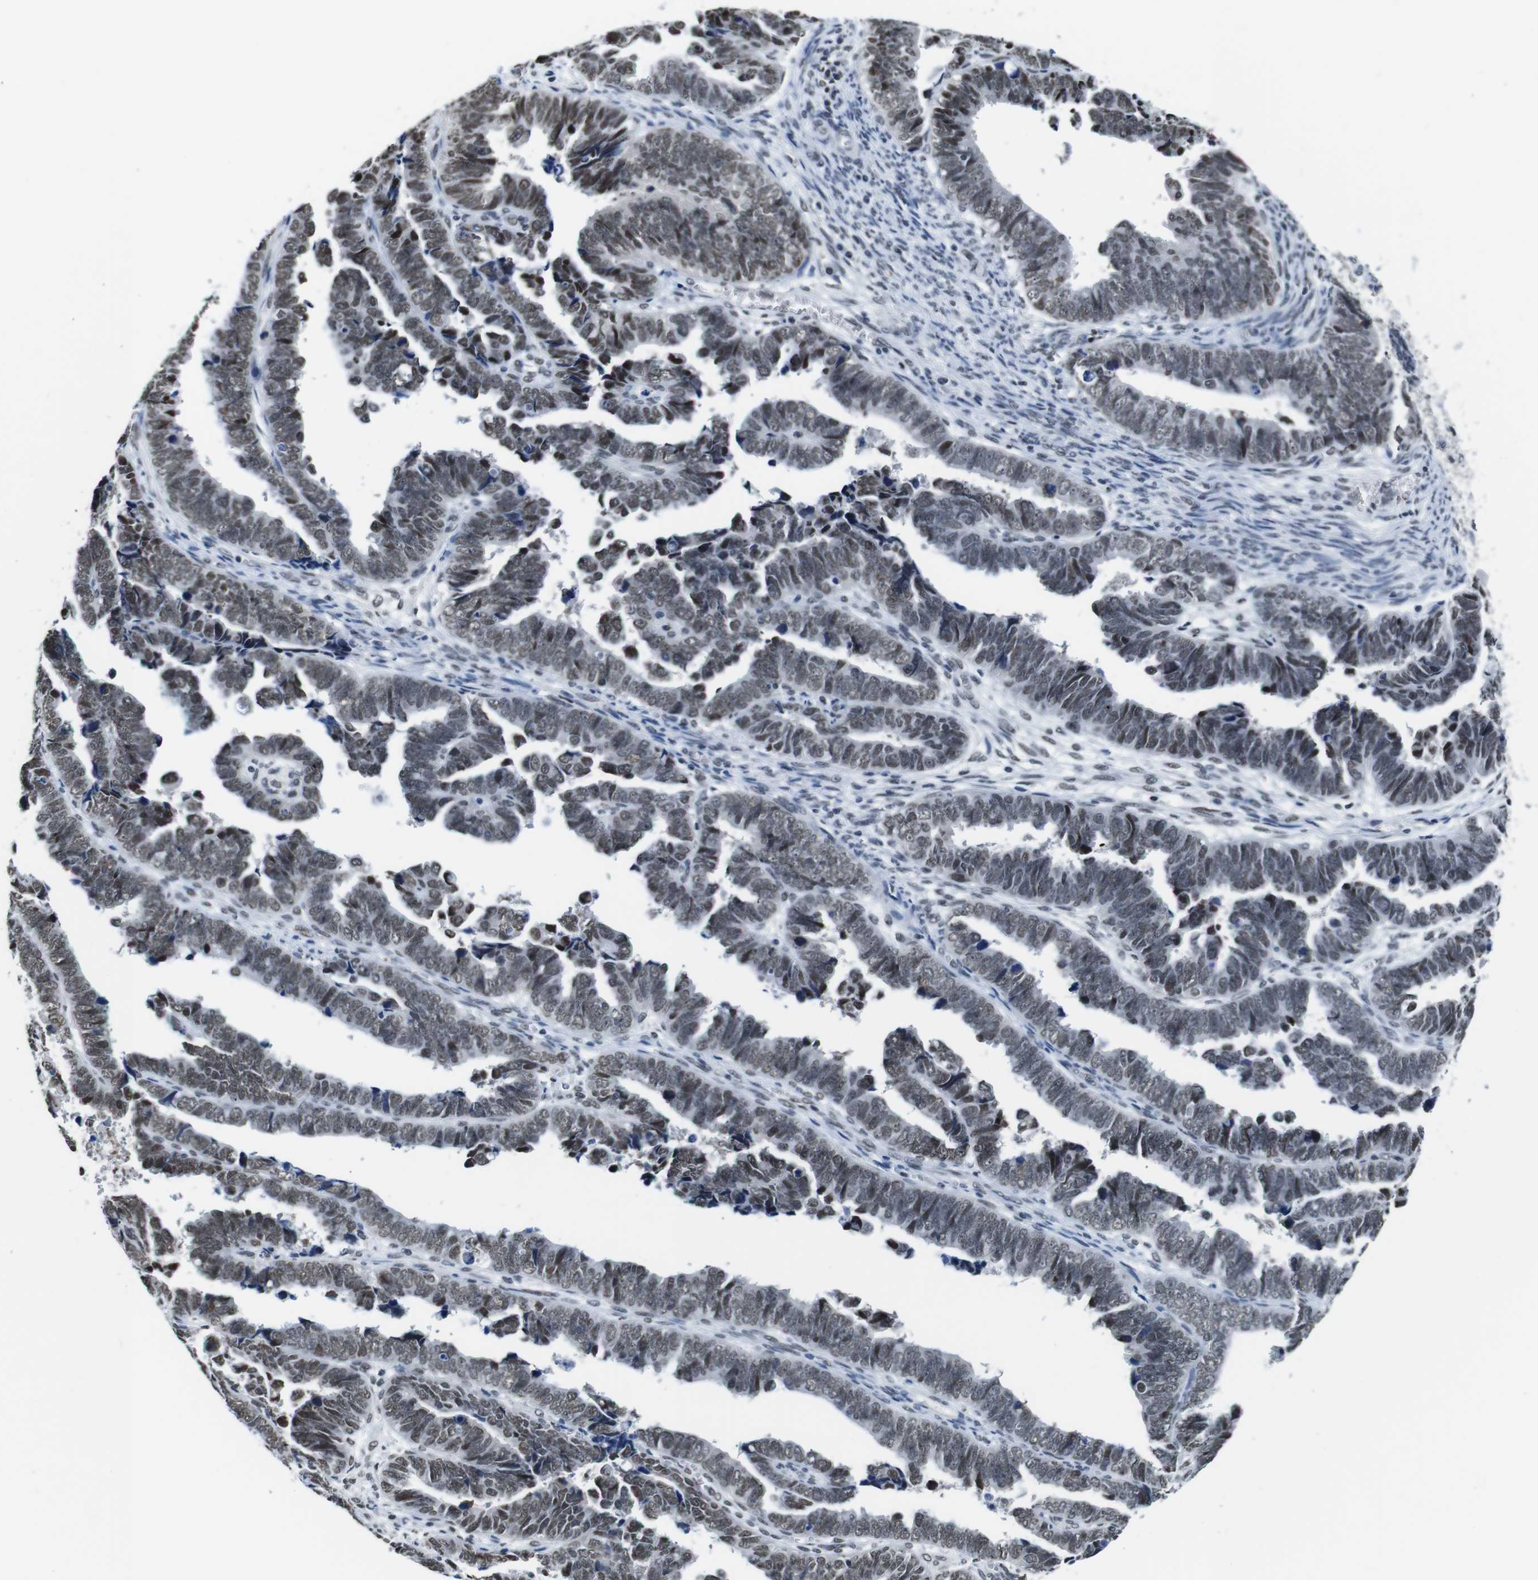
{"staining": {"intensity": "weak", "quantity": "25%-75%", "location": "nuclear"}, "tissue": "endometrial cancer", "cell_type": "Tumor cells", "image_type": "cancer", "snomed": [{"axis": "morphology", "description": "Adenocarcinoma, NOS"}, {"axis": "topography", "description": "Endometrium"}], "caption": "This micrograph demonstrates immunohistochemistry staining of endometrial cancer, with low weak nuclear positivity in approximately 25%-75% of tumor cells.", "gene": "ILDR2", "patient": {"sex": "female", "age": 75}}